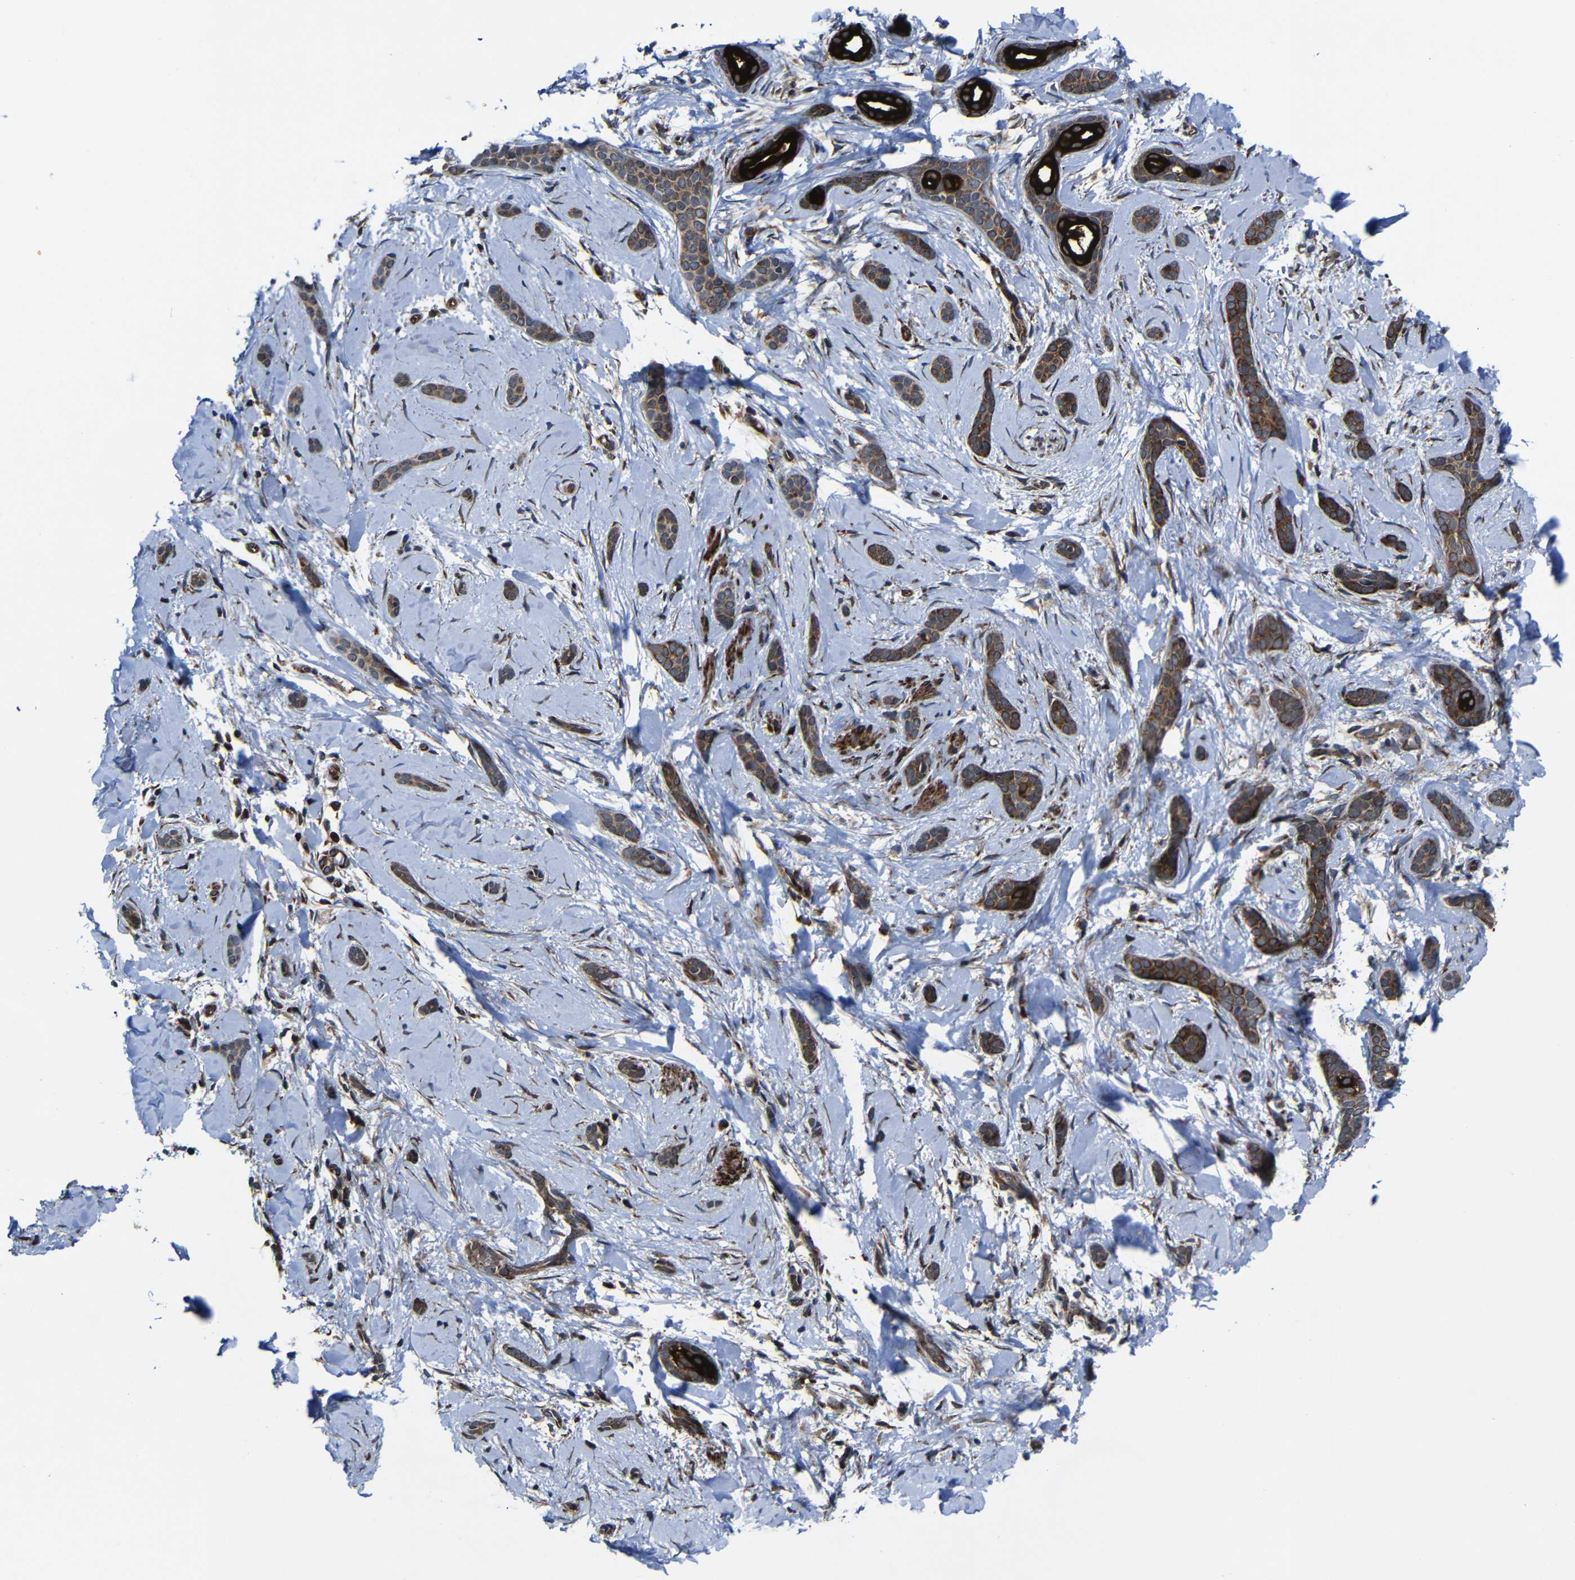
{"staining": {"intensity": "strong", "quantity": "25%-75%", "location": "cytoplasmic/membranous"}, "tissue": "skin cancer", "cell_type": "Tumor cells", "image_type": "cancer", "snomed": [{"axis": "morphology", "description": "Basal cell carcinoma"}, {"axis": "morphology", "description": "Adnexal tumor, benign"}, {"axis": "topography", "description": "Skin"}], "caption": "Protein staining of skin cancer (basal cell carcinoma) tissue displays strong cytoplasmic/membranous positivity in about 25%-75% of tumor cells.", "gene": "KIAA0513", "patient": {"sex": "female", "age": 42}}